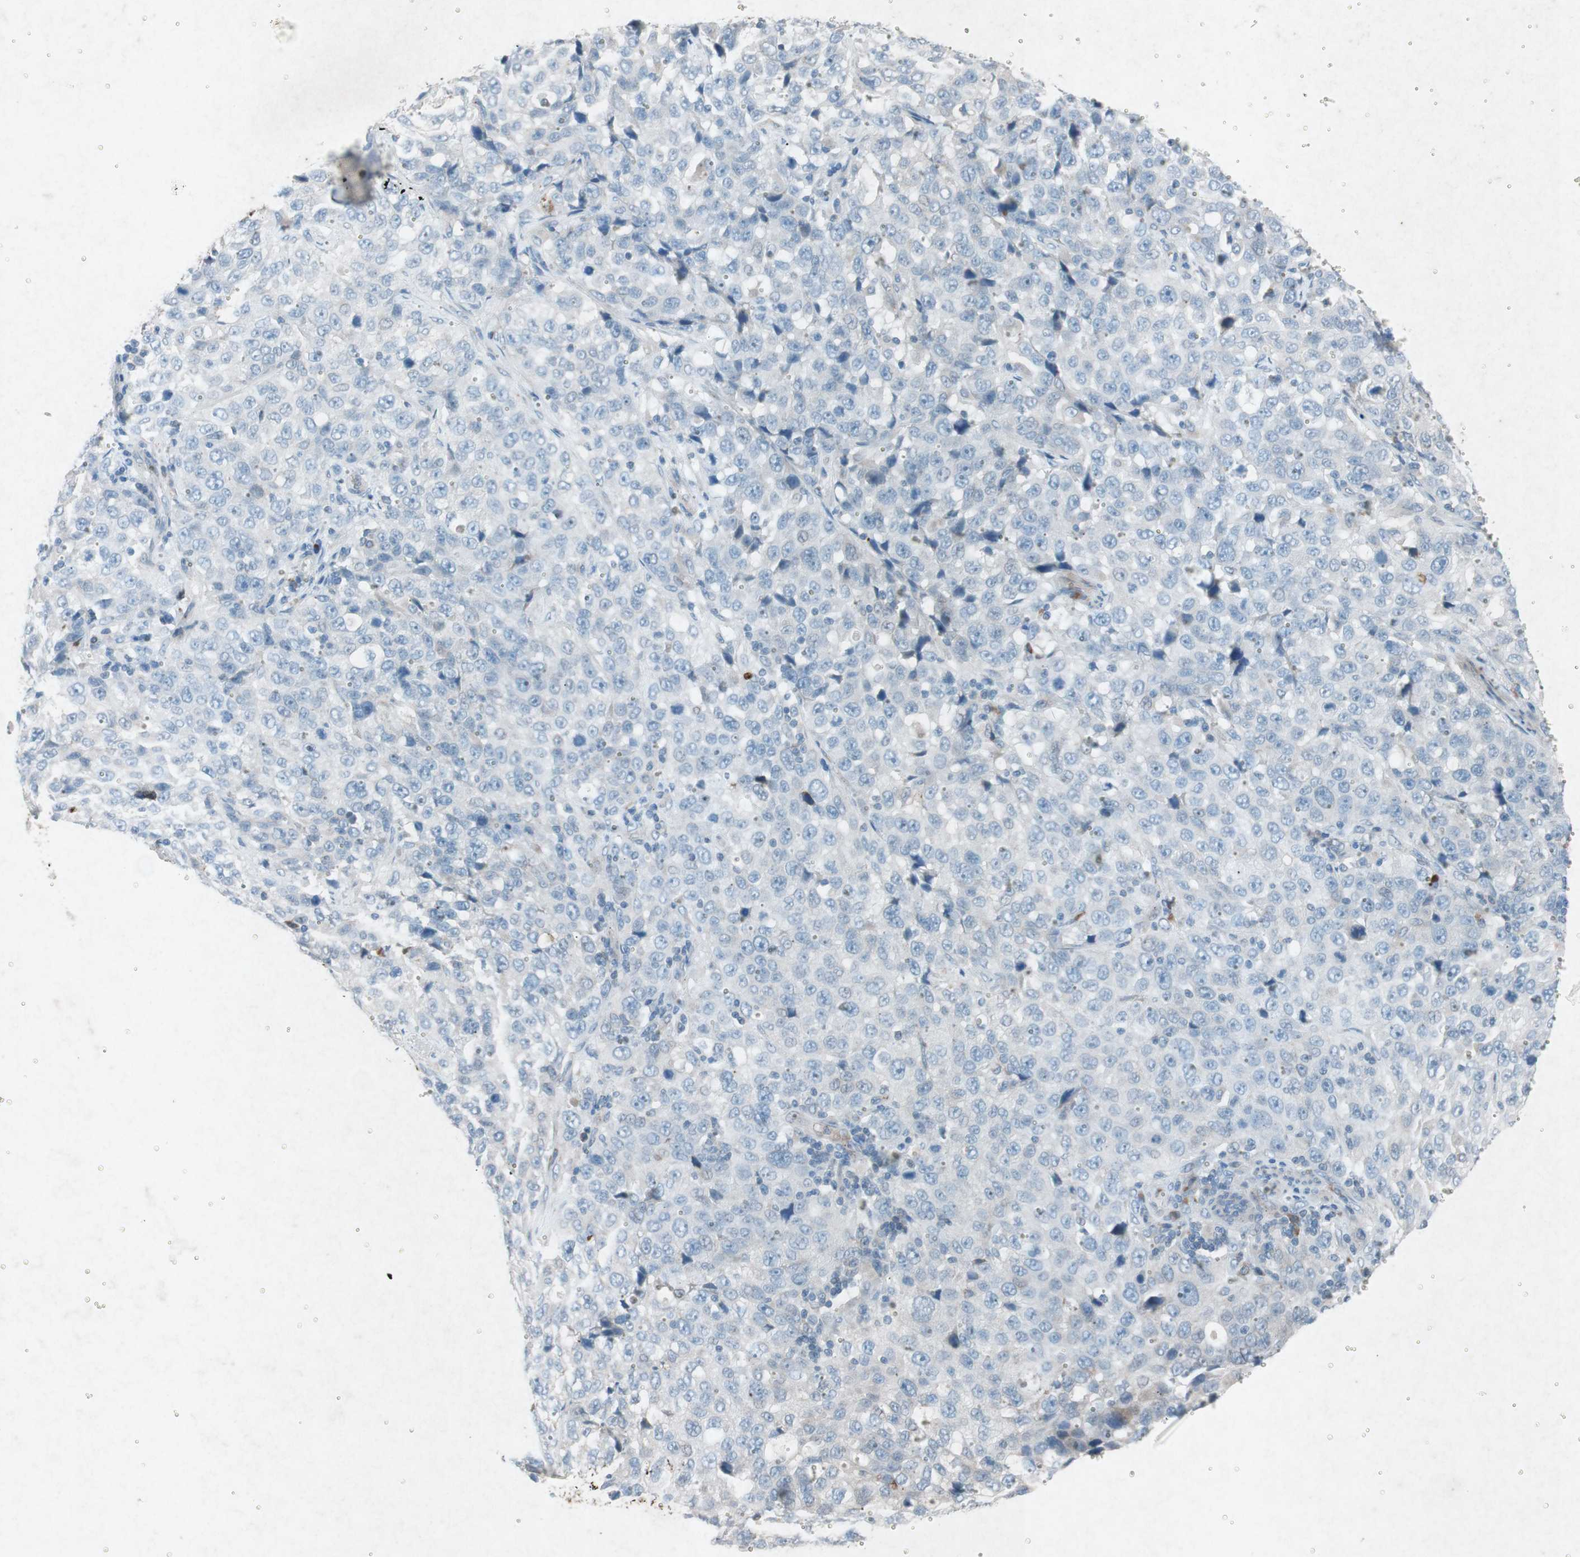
{"staining": {"intensity": "negative", "quantity": "none", "location": "none"}, "tissue": "stomach cancer", "cell_type": "Tumor cells", "image_type": "cancer", "snomed": [{"axis": "morphology", "description": "Normal tissue, NOS"}, {"axis": "morphology", "description": "Adenocarcinoma, NOS"}, {"axis": "topography", "description": "Stomach"}], "caption": "A photomicrograph of stomach adenocarcinoma stained for a protein reveals no brown staining in tumor cells.", "gene": "GRB7", "patient": {"sex": "male", "age": 48}}